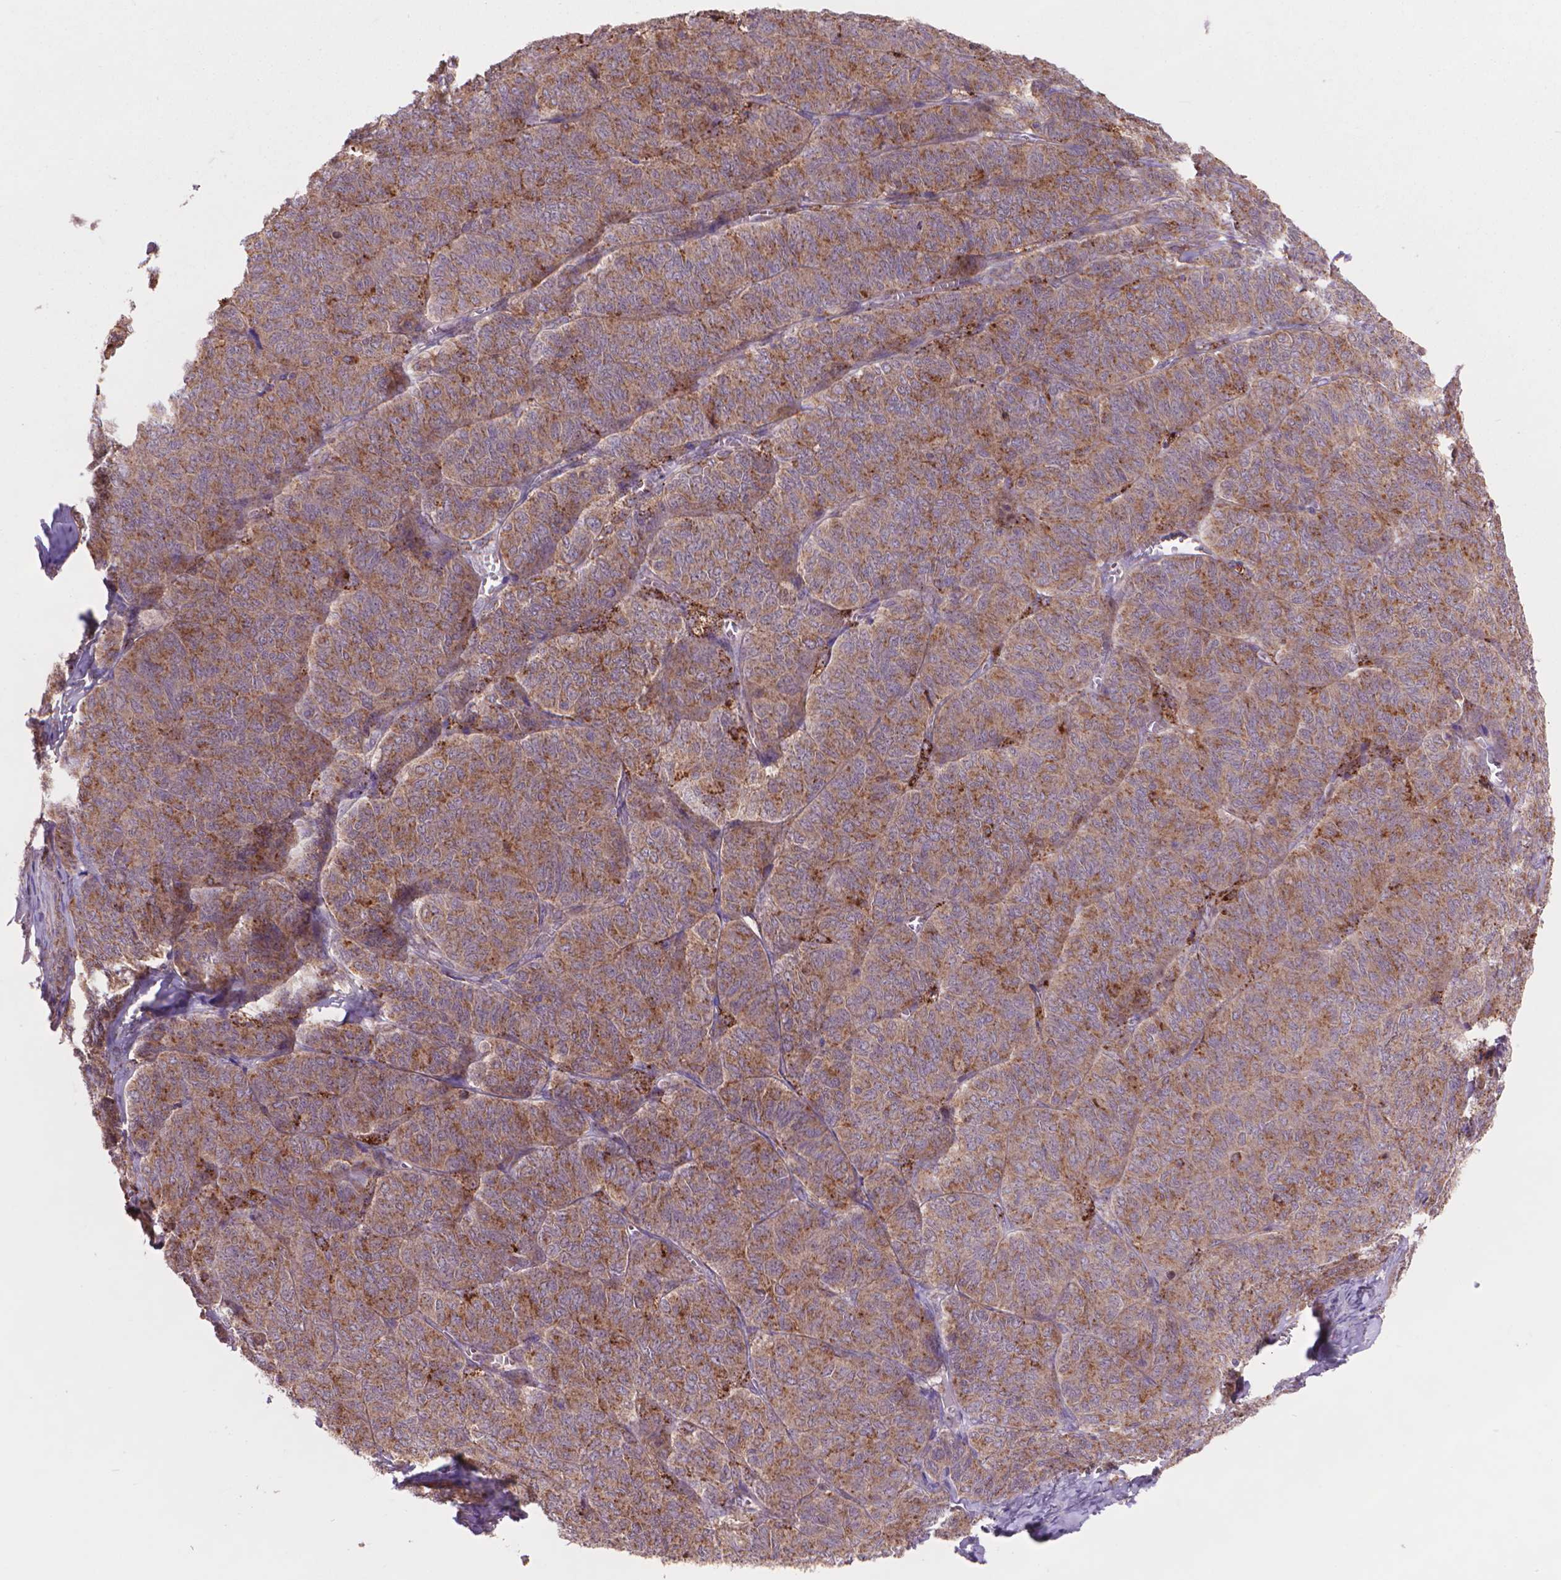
{"staining": {"intensity": "moderate", "quantity": ">75%", "location": "cytoplasmic/membranous"}, "tissue": "ovarian cancer", "cell_type": "Tumor cells", "image_type": "cancer", "snomed": [{"axis": "morphology", "description": "Carcinoma, endometroid"}, {"axis": "topography", "description": "Ovary"}], "caption": "Immunohistochemical staining of human ovarian cancer reveals moderate cytoplasmic/membranous protein staining in about >75% of tumor cells.", "gene": "GLB1", "patient": {"sex": "female", "age": 80}}